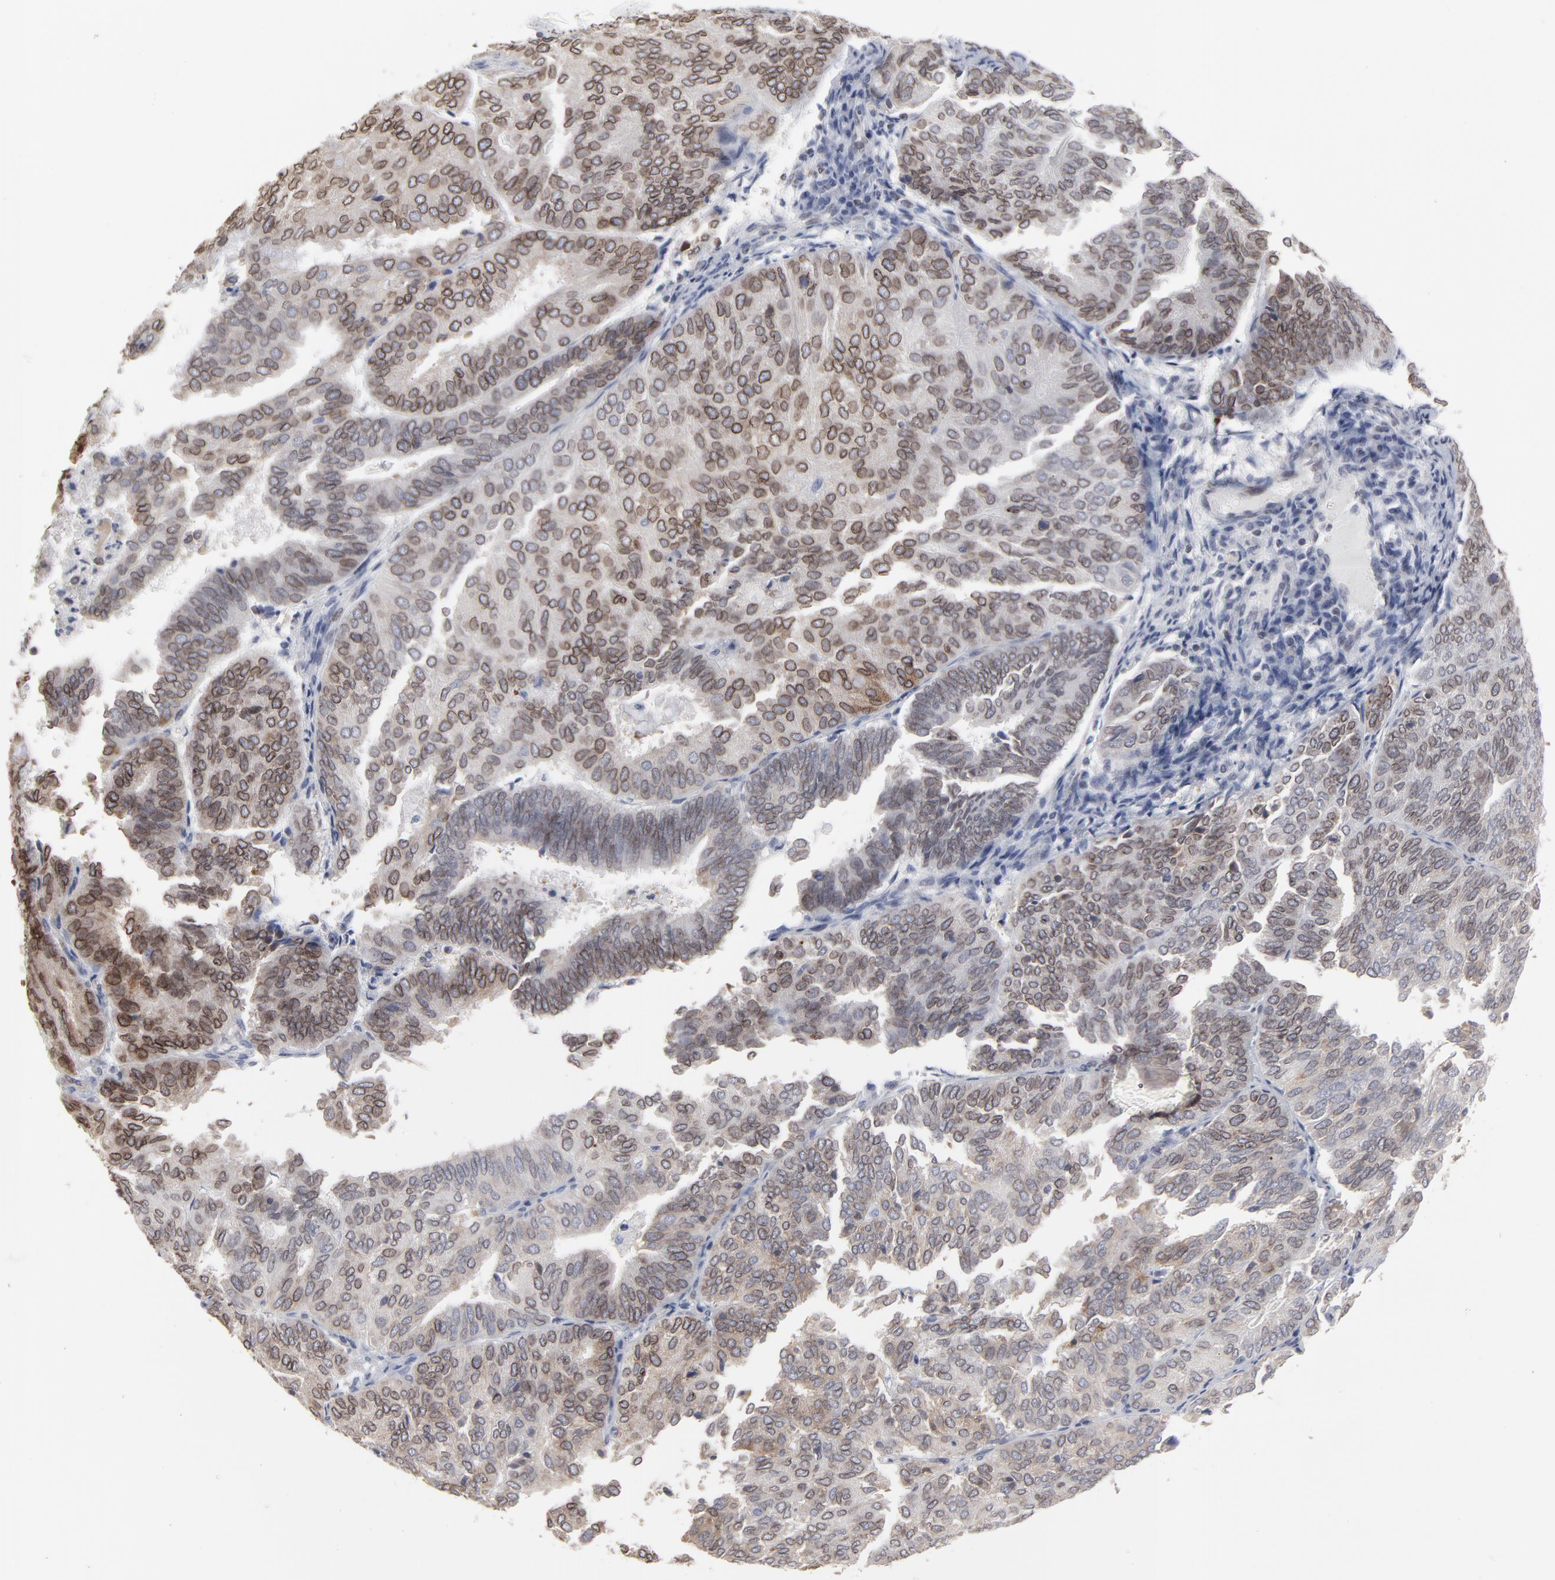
{"staining": {"intensity": "moderate", "quantity": ">75%", "location": "cytoplasmic/membranous,nuclear"}, "tissue": "endometrial cancer", "cell_type": "Tumor cells", "image_type": "cancer", "snomed": [{"axis": "morphology", "description": "Adenocarcinoma, NOS"}, {"axis": "topography", "description": "Endometrium"}], "caption": "Immunohistochemical staining of adenocarcinoma (endometrial) reveals medium levels of moderate cytoplasmic/membranous and nuclear staining in about >75% of tumor cells. (brown staining indicates protein expression, while blue staining denotes nuclei).", "gene": "SYNE2", "patient": {"sex": "female", "age": 59}}